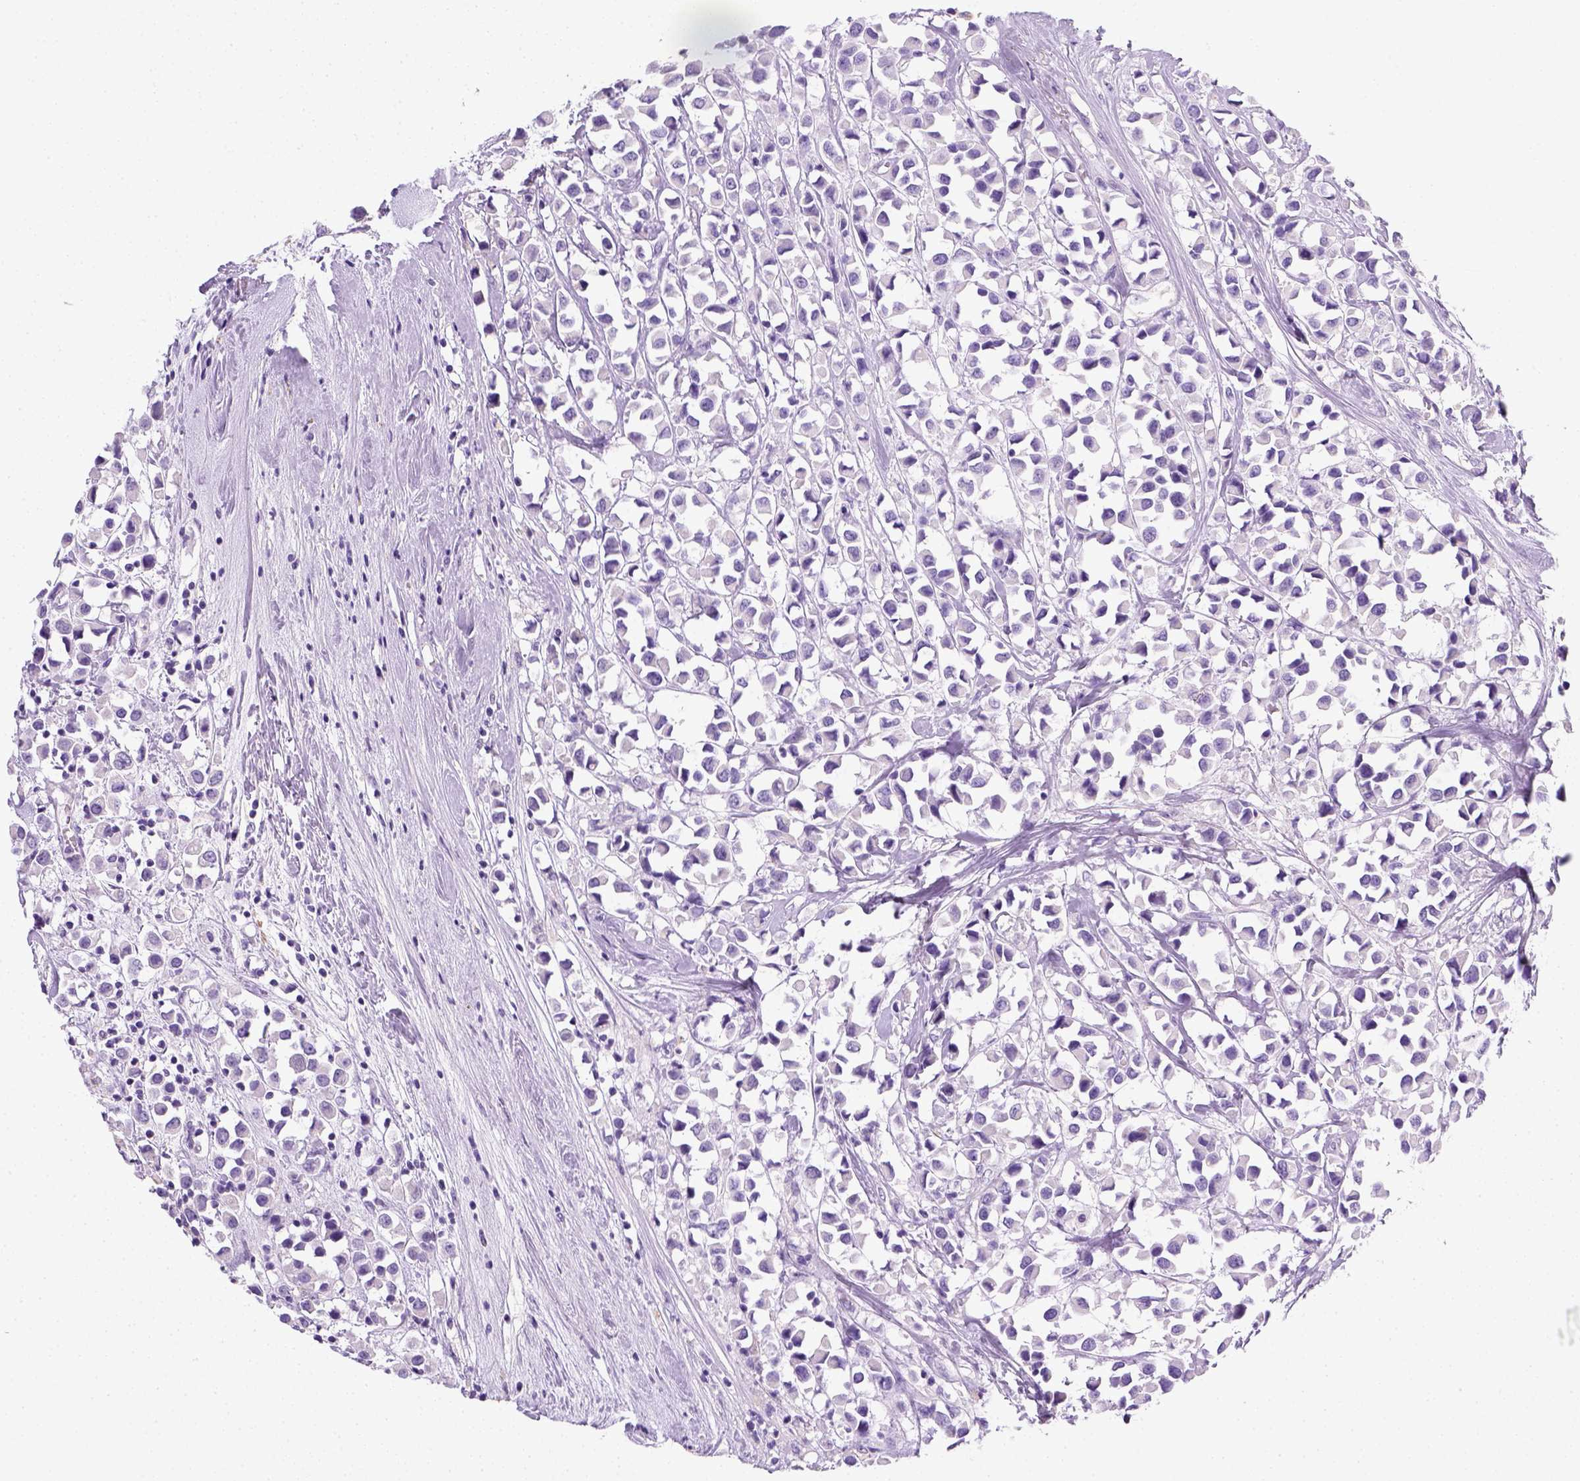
{"staining": {"intensity": "negative", "quantity": "none", "location": "none"}, "tissue": "breast cancer", "cell_type": "Tumor cells", "image_type": "cancer", "snomed": [{"axis": "morphology", "description": "Duct carcinoma"}, {"axis": "topography", "description": "Breast"}], "caption": "The histopathology image reveals no significant staining in tumor cells of invasive ductal carcinoma (breast).", "gene": "KRT71", "patient": {"sex": "female", "age": 61}}